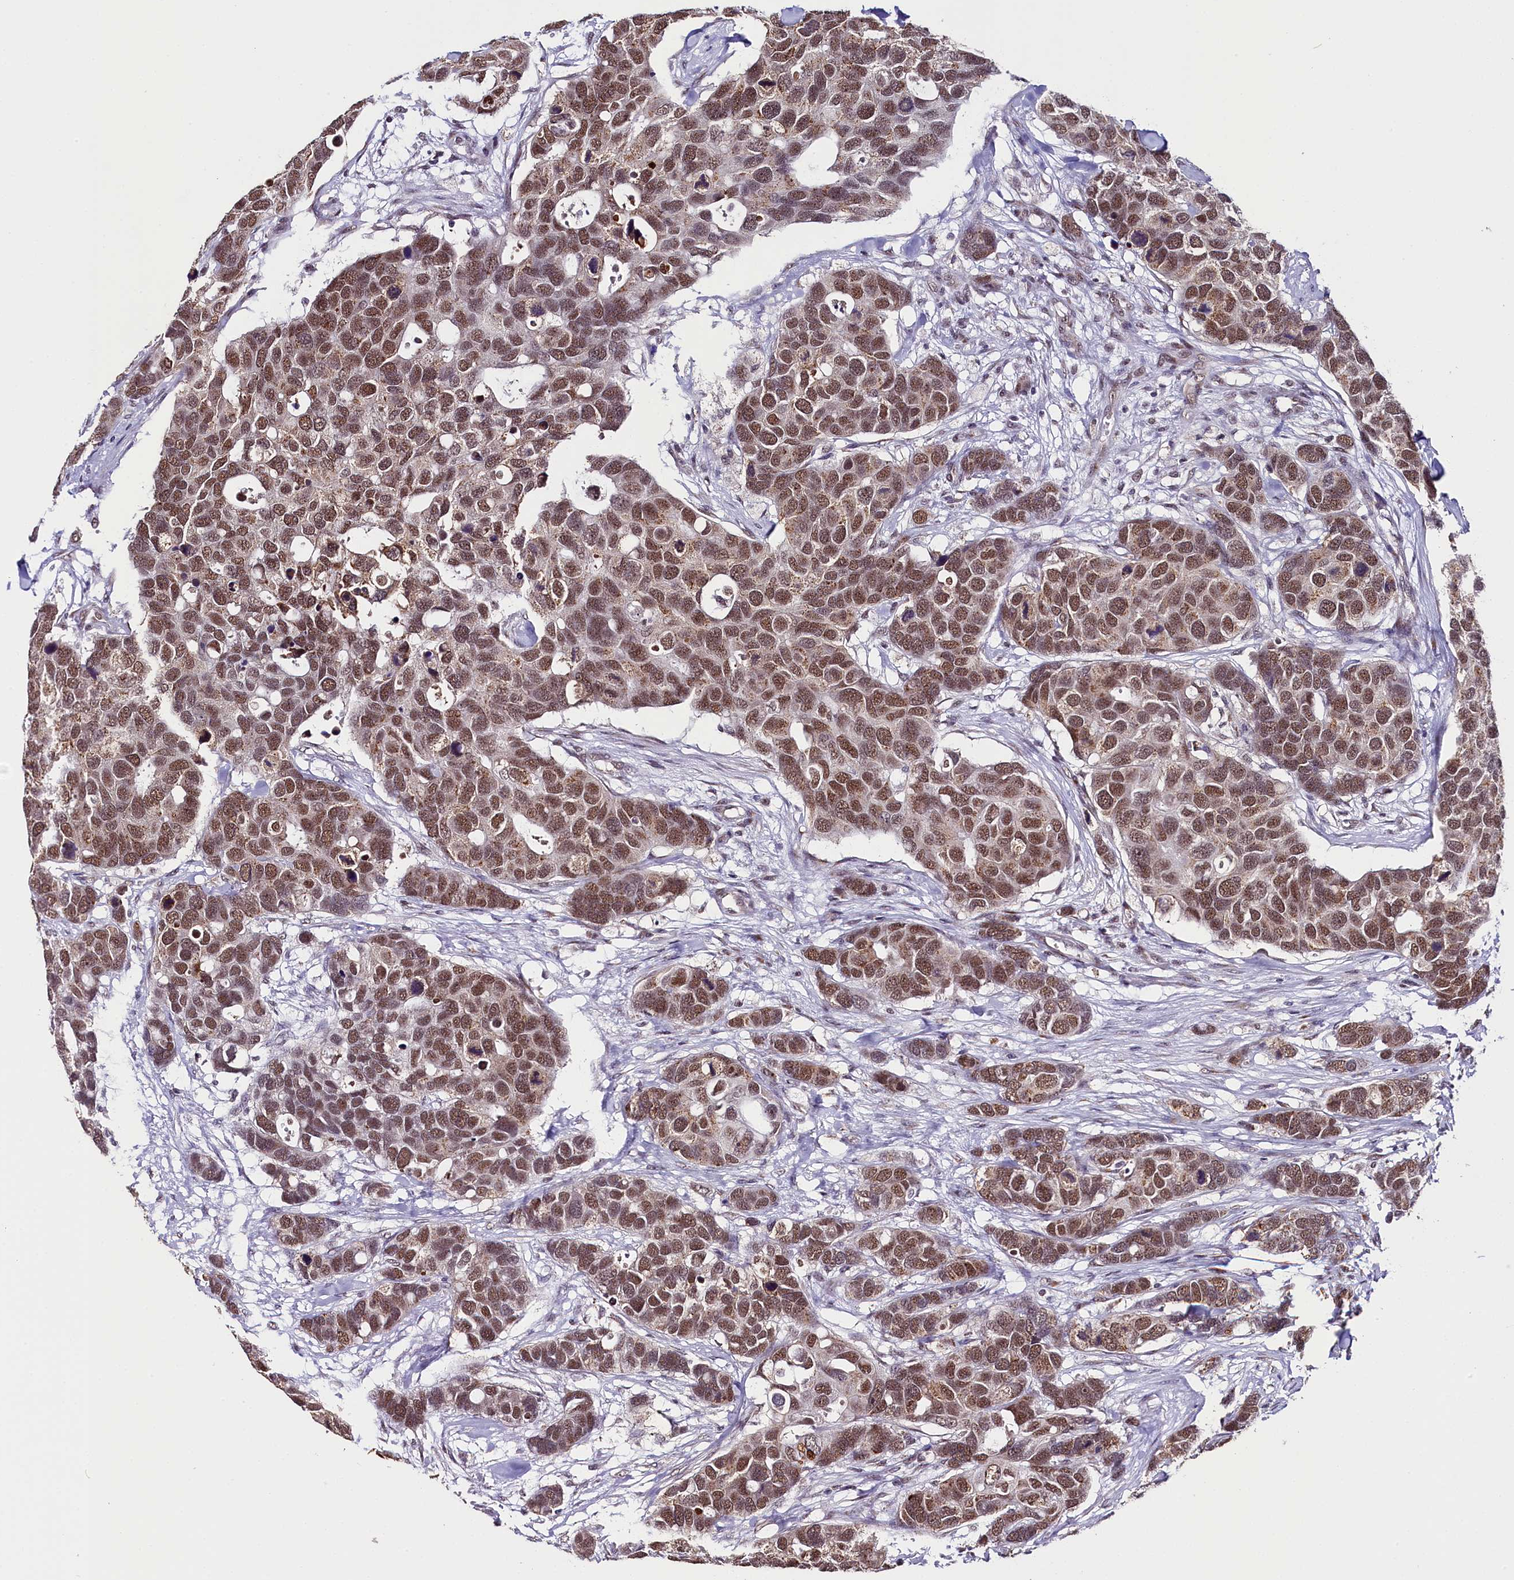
{"staining": {"intensity": "moderate", "quantity": ">75%", "location": "nuclear"}, "tissue": "breast cancer", "cell_type": "Tumor cells", "image_type": "cancer", "snomed": [{"axis": "morphology", "description": "Duct carcinoma"}, {"axis": "topography", "description": "Breast"}], "caption": "There is medium levels of moderate nuclear expression in tumor cells of breast invasive ductal carcinoma, as demonstrated by immunohistochemical staining (brown color).", "gene": "NCBP1", "patient": {"sex": "female", "age": 83}}